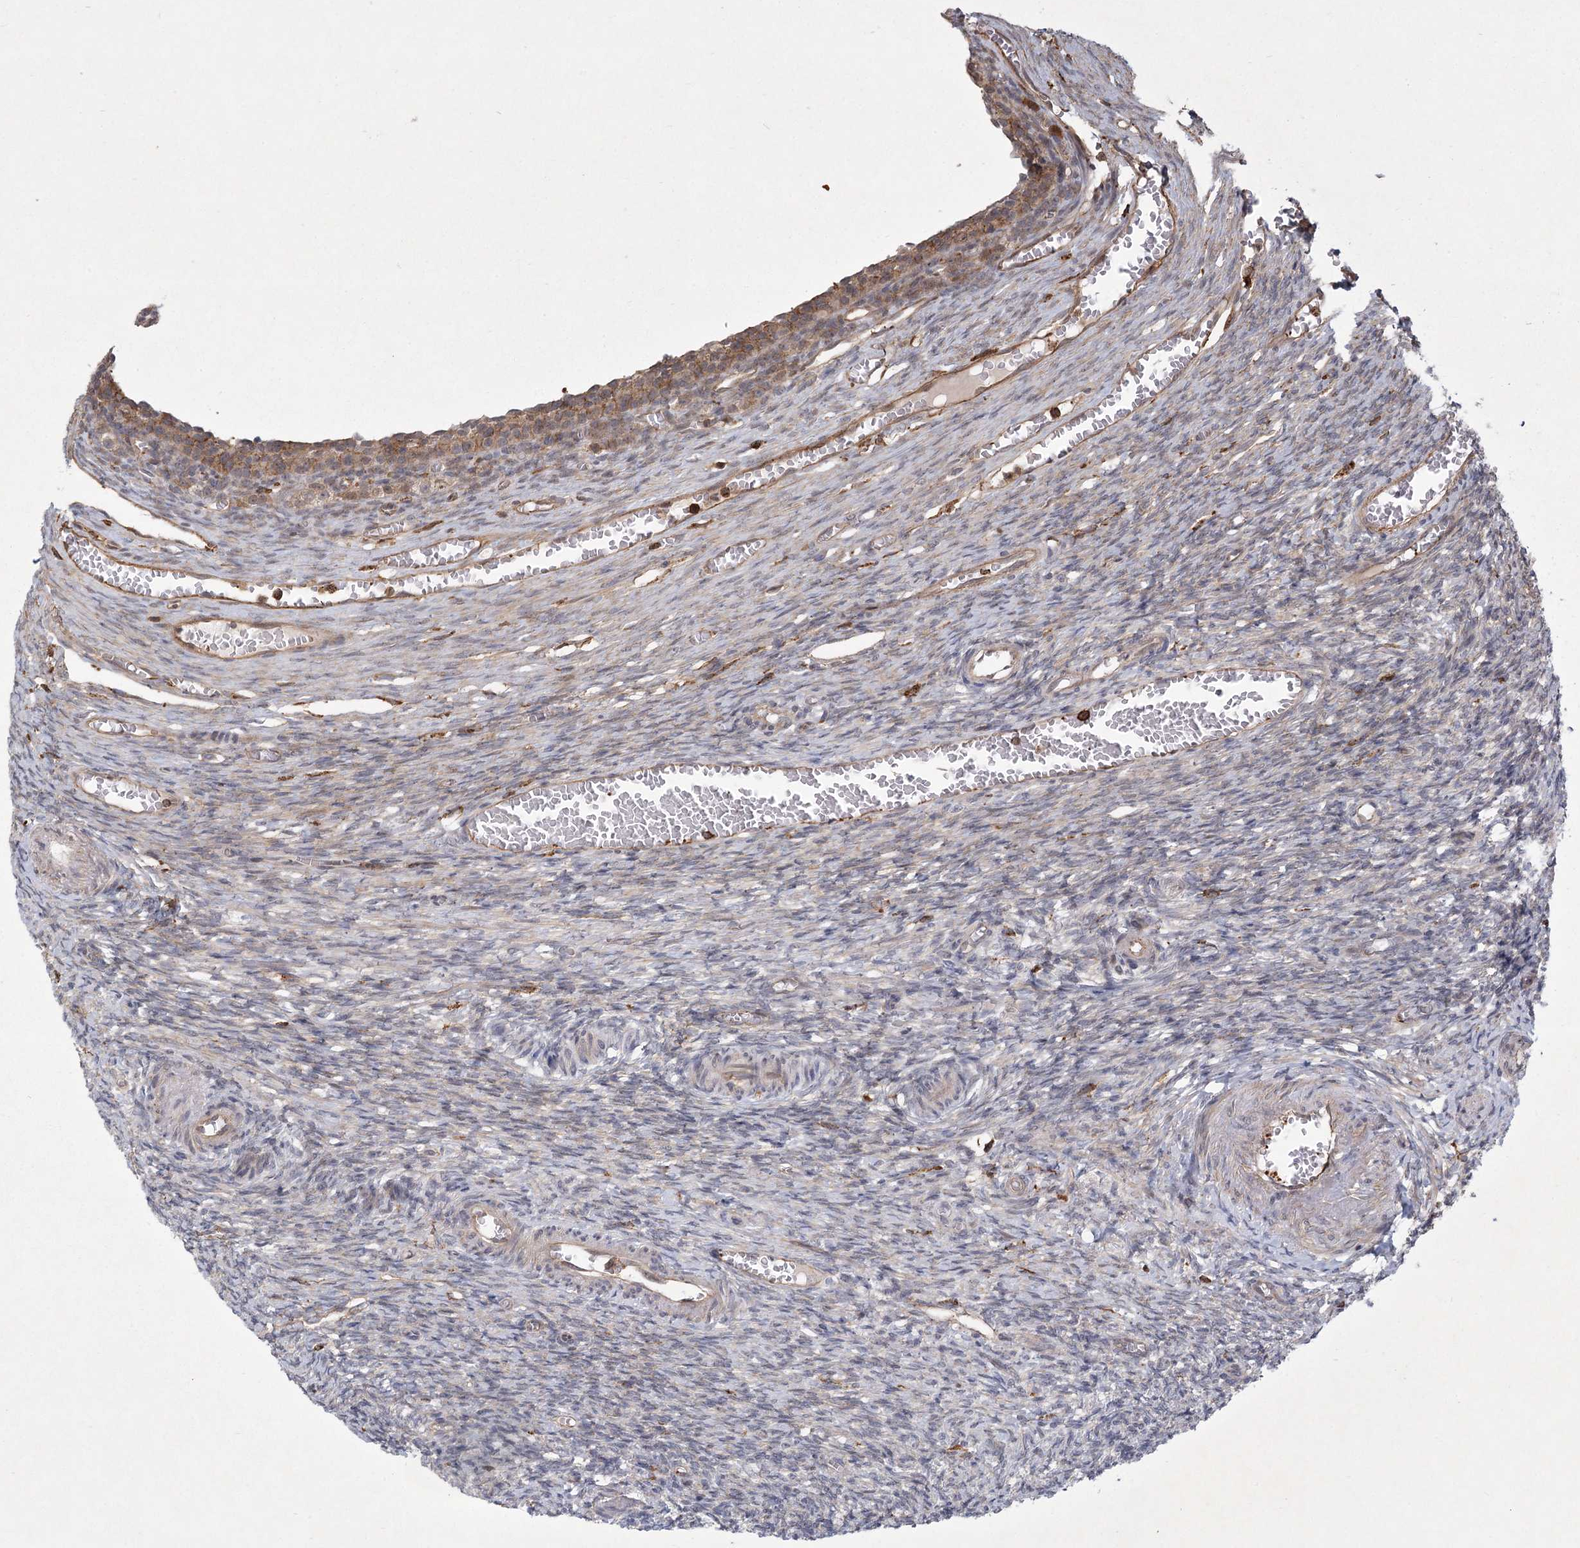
{"staining": {"intensity": "negative", "quantity": "none", "location": "none"}, "tissue": "ovary", "cell_type": "Ovarian stroma cells", "image_type": "normal", "snomed": [{"axis": "morphology", "description": "Normal tissue, NOS"}, {"axis": "topography", "description": "Ovary"}], "caption": "The immunohistochemistry image has no significant staining in ovarian stroma cells of ovary.", "gene": "MEPE", "patient": {"sex": "female", "age": 27}}